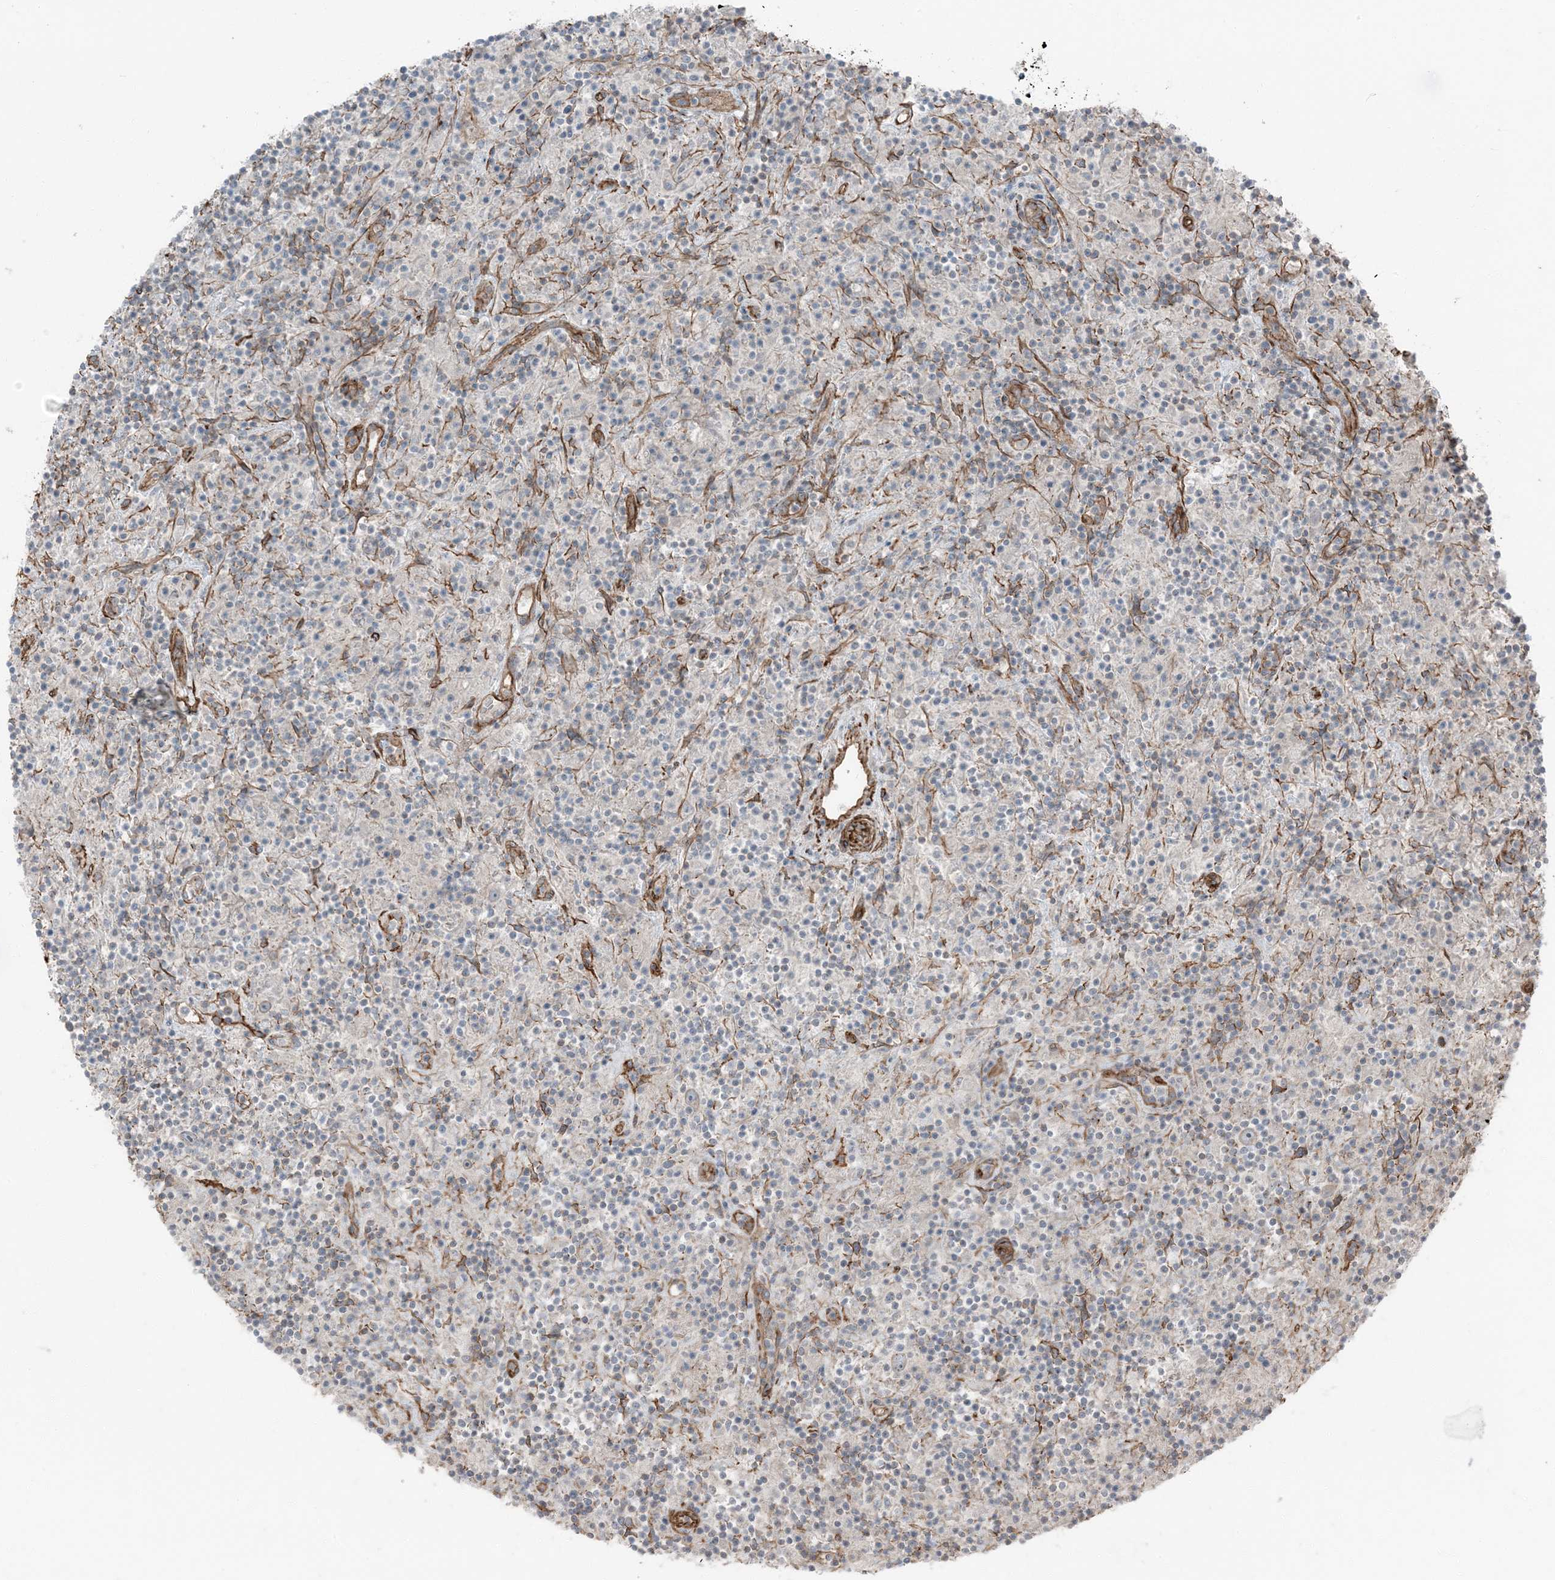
{"staining": {"intensity": "negative", "quantity": "none", "location": "none"}, "tissue": "lymphoma", "cell_type": "Tumor cells", "image_type": "cancer", "snomed": [{"axis": "morphology", "description": "Hodgkin's disease, NOS"}, {"axis": "topography", "description": "Lymph node"}], "caption": "IHC micrograph of human Hodgkin's disease stained for a protein (brown), which reveals no expression in tumor cells. (Stains: DAB (3,3'-diaminobenzidine) IHC with hematoxylin counter stain, Microscopy: brightfield microscopy at high magnification).", "gene": "ZFP90", "patient": {"sex": "male", "age": 70}}